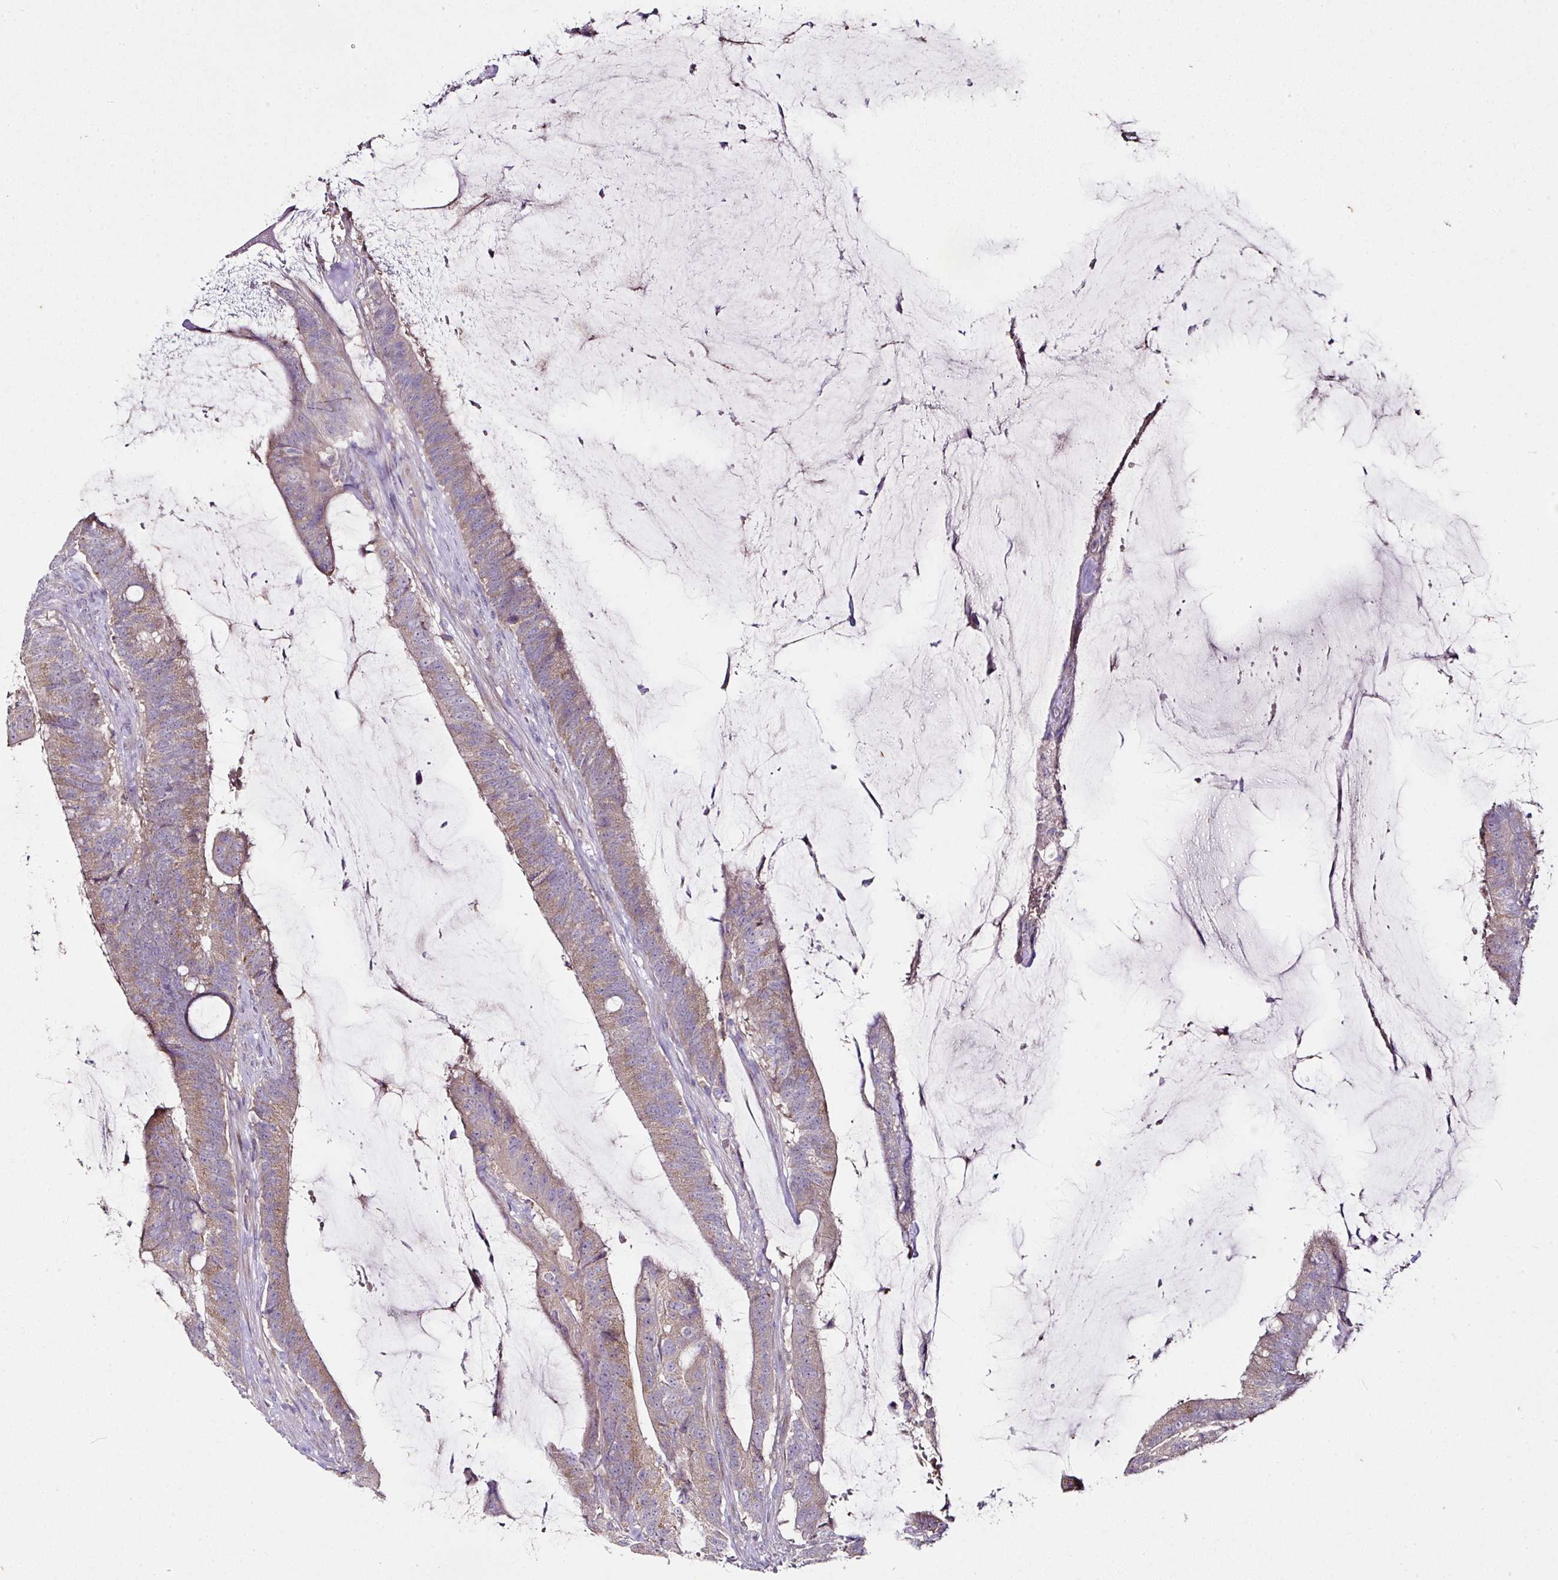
{"staining": {"intensity": "moderate", "quantity": ">75%", "location": "cytoplasmic/membranous"}, "tissue": "colorectal cancer", "cell_type": "Tumor cells", "image_type": "cancer", "snomed": [{"axis": "morphology", "description": "Adenocarcinoma, NOS"}, {"axis": "topography", "description": "Colon"}], "caption": "Colorectal cancer stained with IHC shows moderate cytoplasmic/membranous positivity in approximately >75% of tumor cells.", "gene": "SKIC2", "patient": {"sex": "female", "age": 43}}